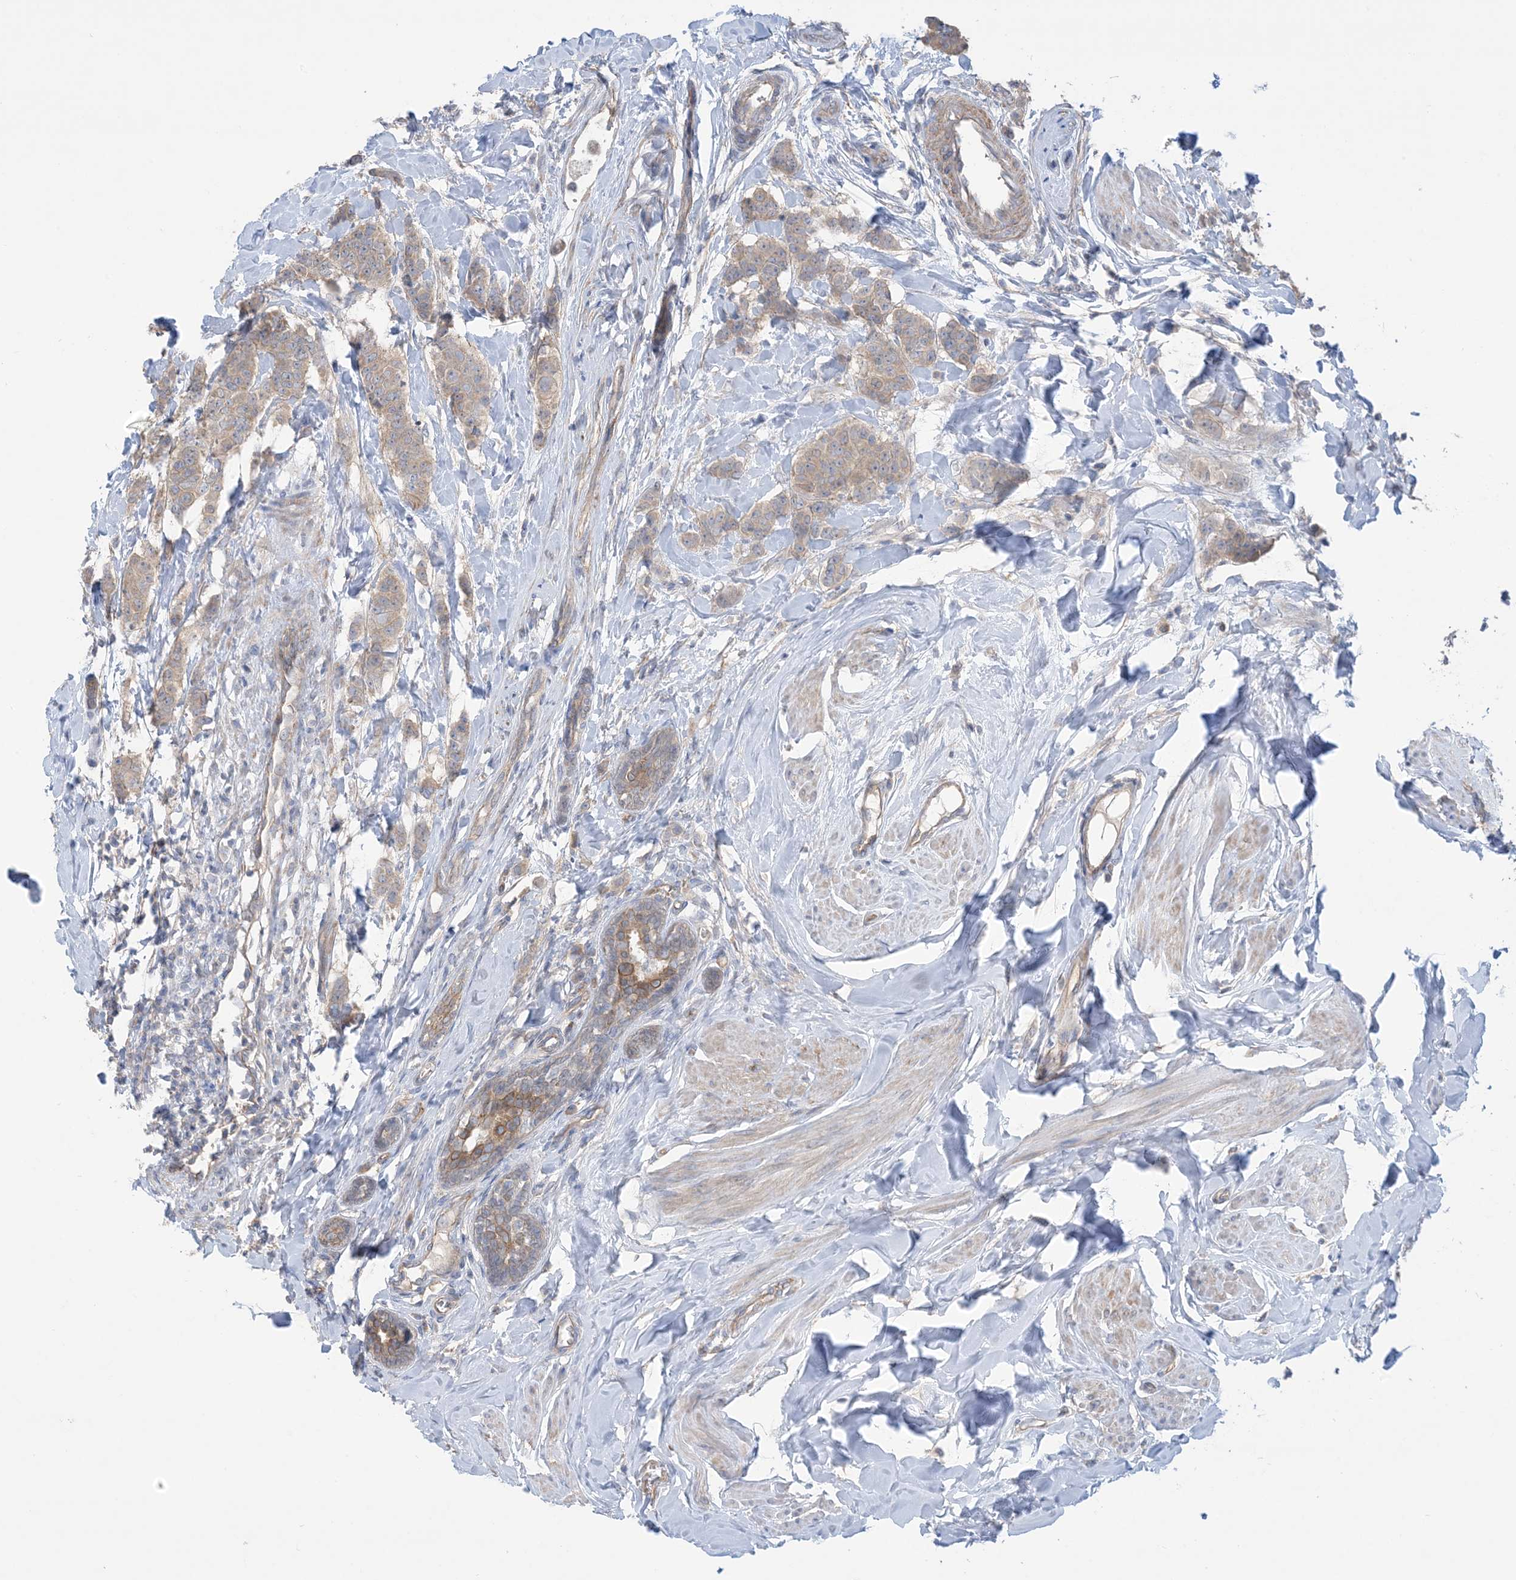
{"staining": {"intensity": "weak", "quantity": ">75%", "location": "cytoplasmic/membranous"}, "tissue": "breast cancer", "cell_type": "Tumor cells", "image_type": "cancer", "snomed": [{"axis": "morphology", "description": "Duct carcinoma"}, {"axis": "topography", "description": "Breast"}], "caption": "Brown immunohistochemical staining in breast cancer (infiltrating ductal carcinoma) reveals weak cytoplasmic/membranous positivity in about >75% of tumor cells.", "gene": "CCNY", "patient": {"sex": "female", "age": 40}}